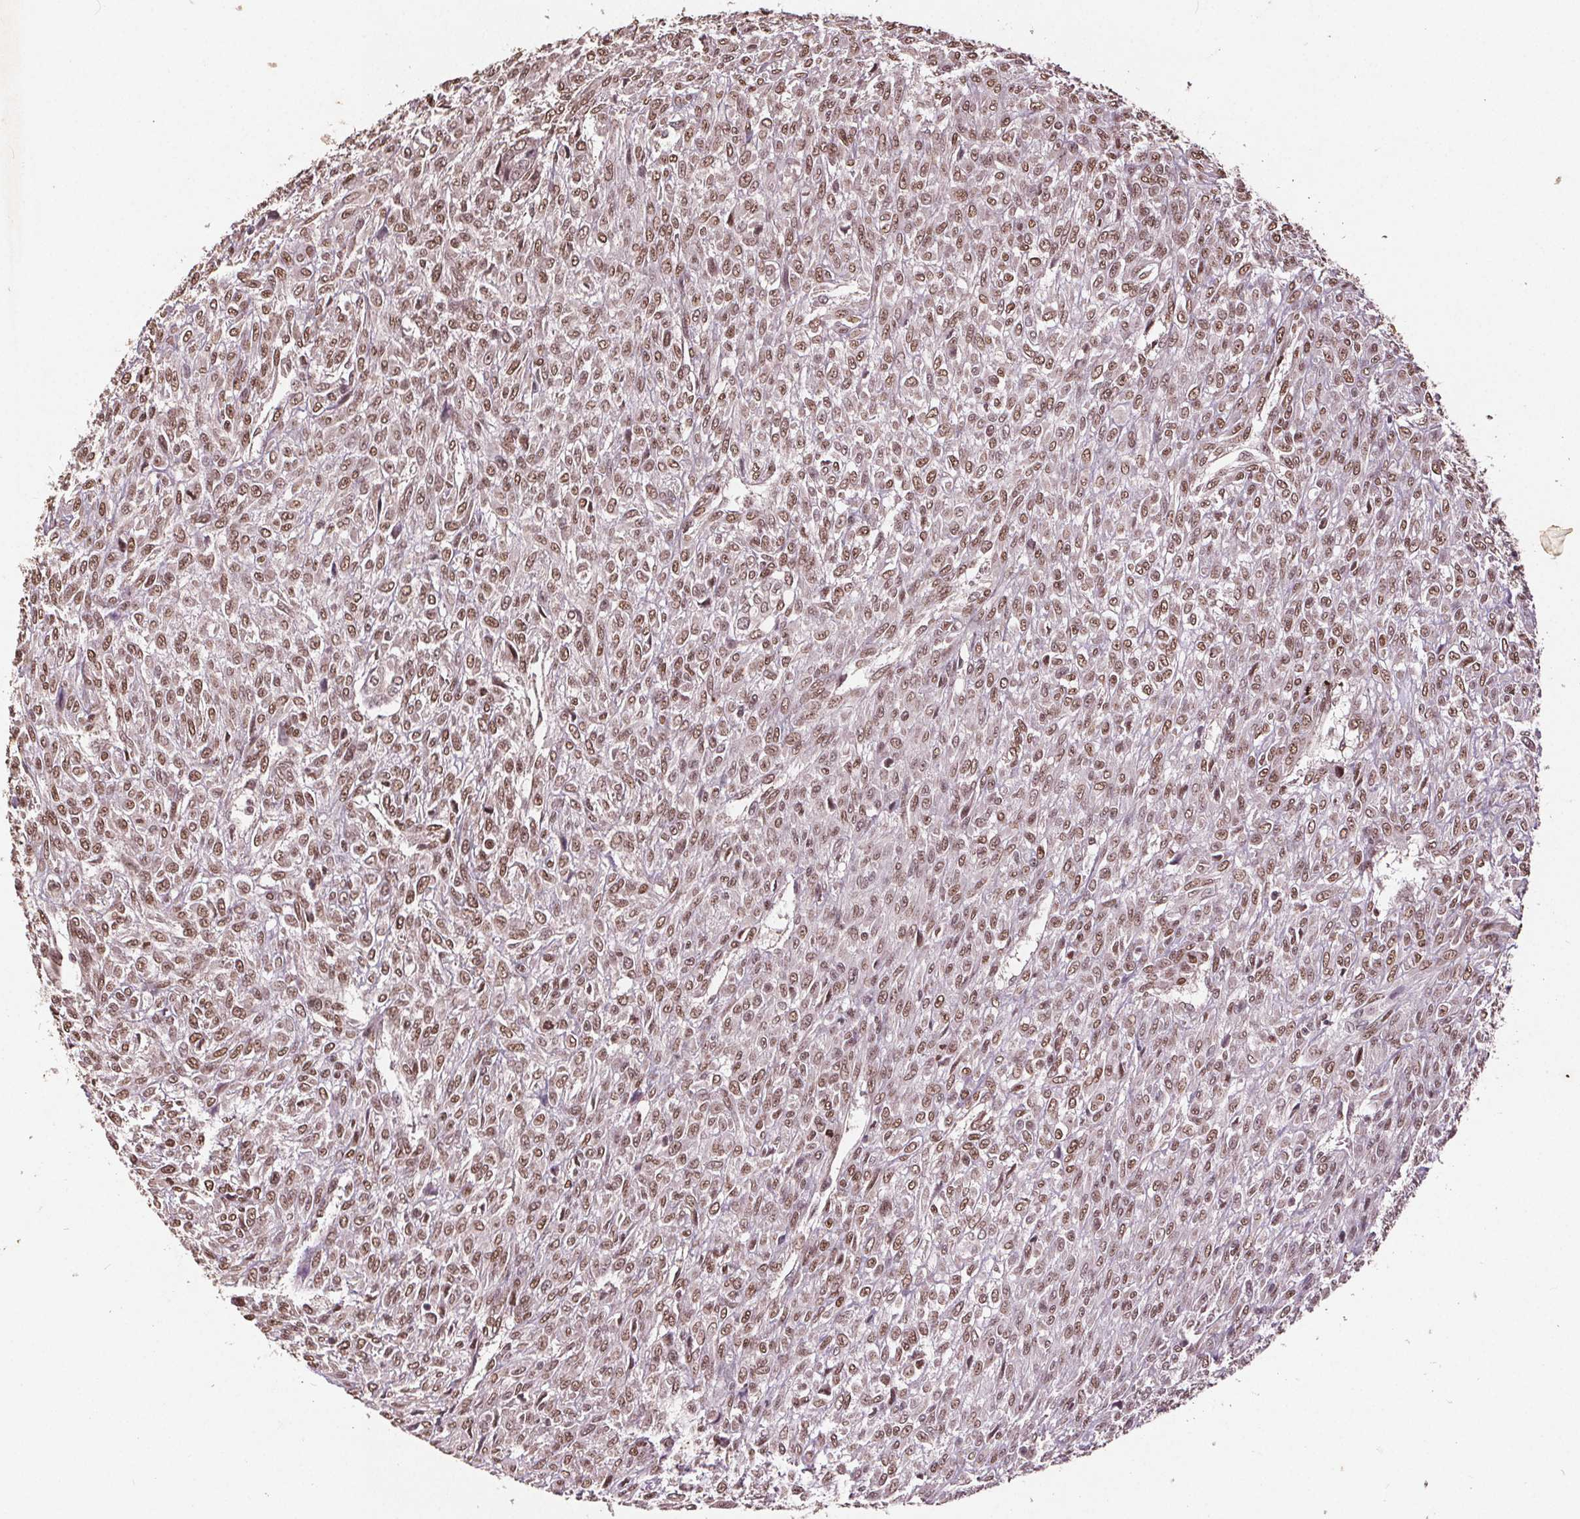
{"staining": {"intensity": "moderate", "quantity": ">75%", "location": "nuclear"}, "tissue": "renal cancer", "cell_type": "Tumor cells", "image_type": "cancer", "snomed": [{"axis": "morphology", "description": "Adenocarcinoma, NOS"}, {"axis": "topography", "description": "Kidney"}], "caption": "Protein expression analysis of human renal cancer (adenocarcinoma) reveals moderate nuclear expression in about >75% of tumor cells.", "gene": "DNMT3B", "patient": {"sex": "male", "age": 58}}